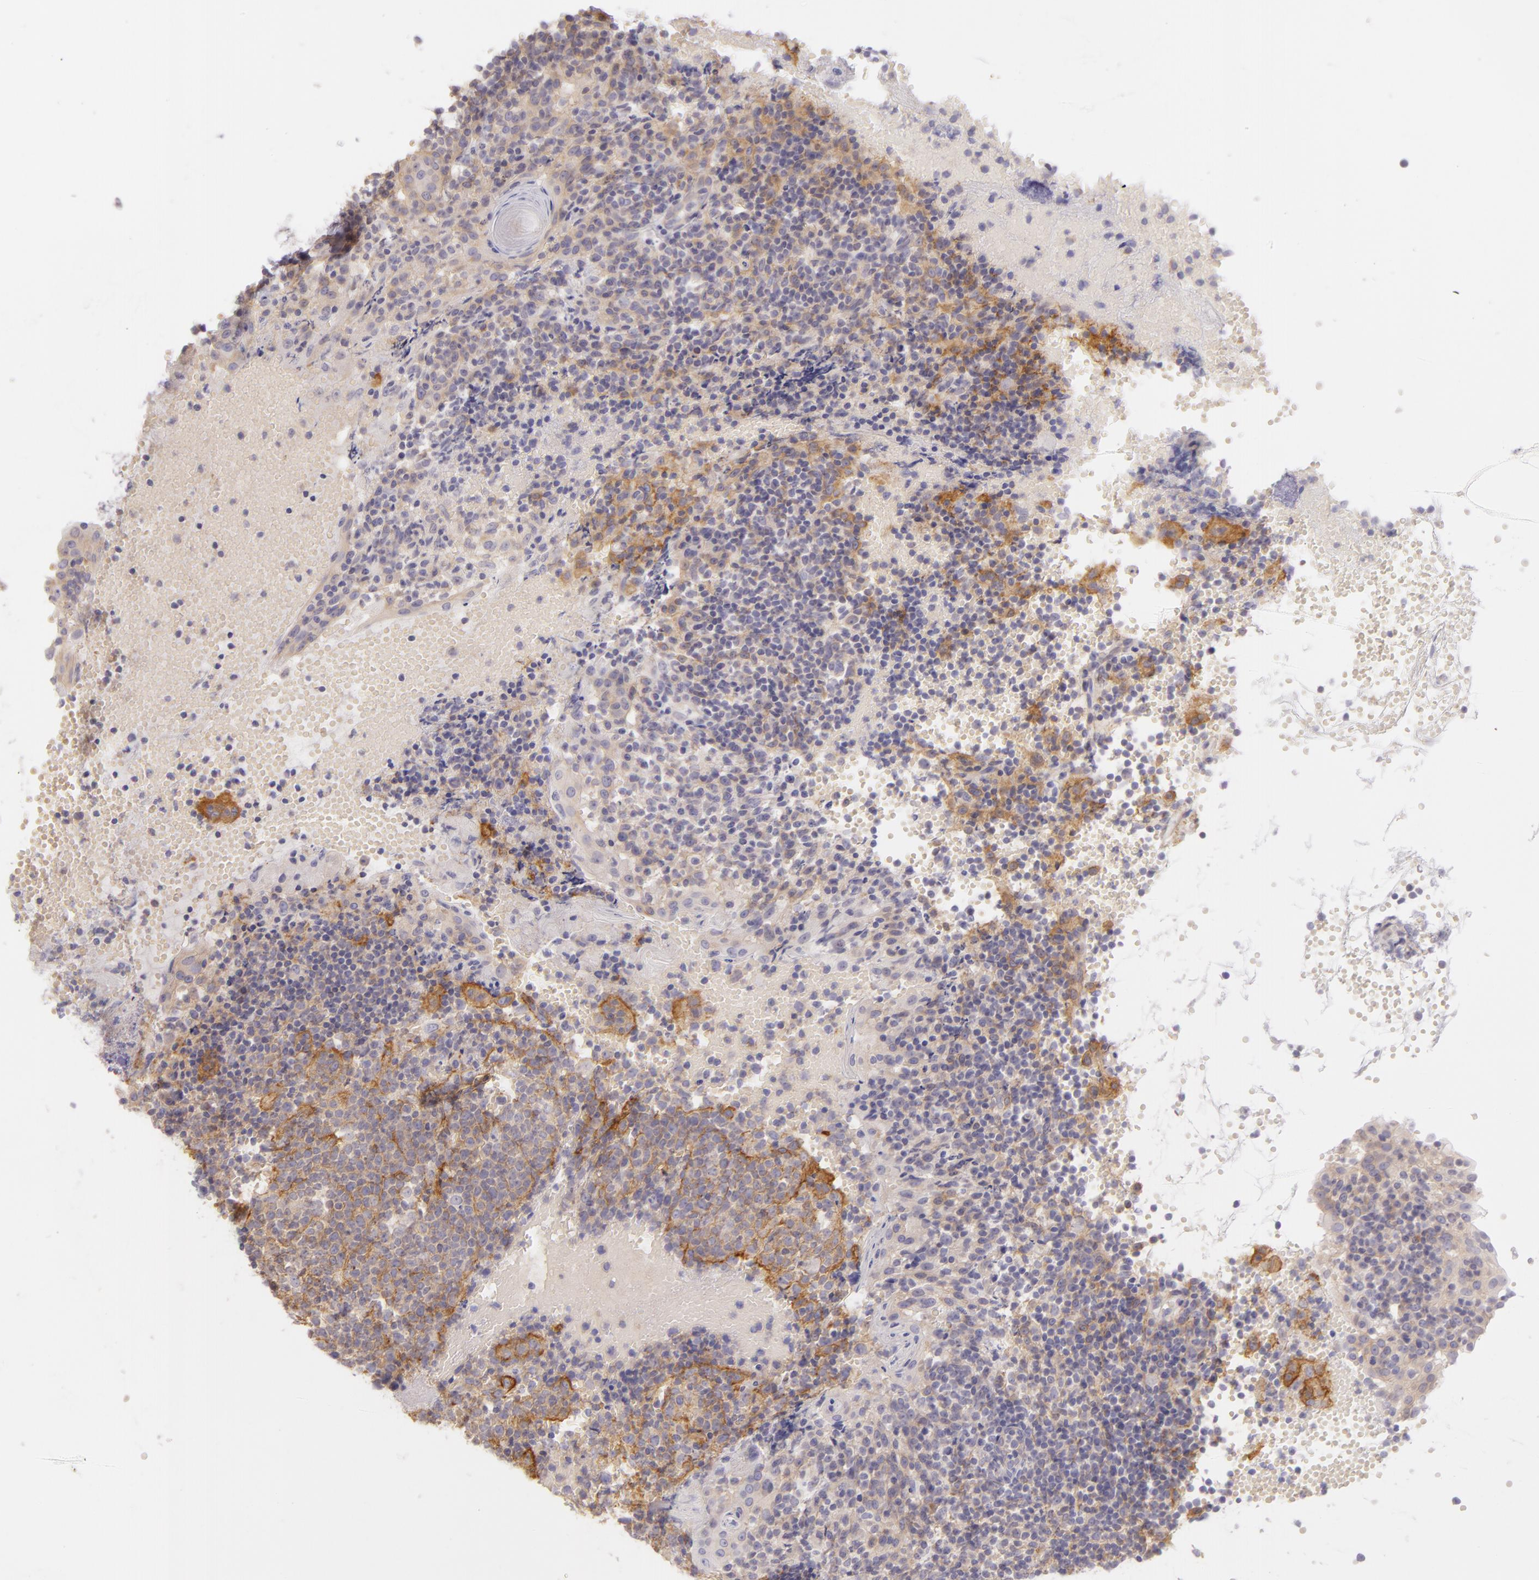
{"staining": {"intensity": "moderate", "quantity": ">75%", "location": "cytoplasmic/membranous"}, "tissue": "tonsil", "cell_type": "Germinal center cells", "image_type": "normal", "snomed": [{"axis": "morphology", "description": "Normal tissue, NOS"}, {"axis": "topography", "description": "Tonsil"}], "caption": "There is medium levels of moderate cytoplasmic/membranous expression in germinal center cells of normal tonsil, as demonstrated by immunohistochemical staining (brown color).", "gene": "ZC3H7B", "patient": {"sex": "female", "age": 40}}